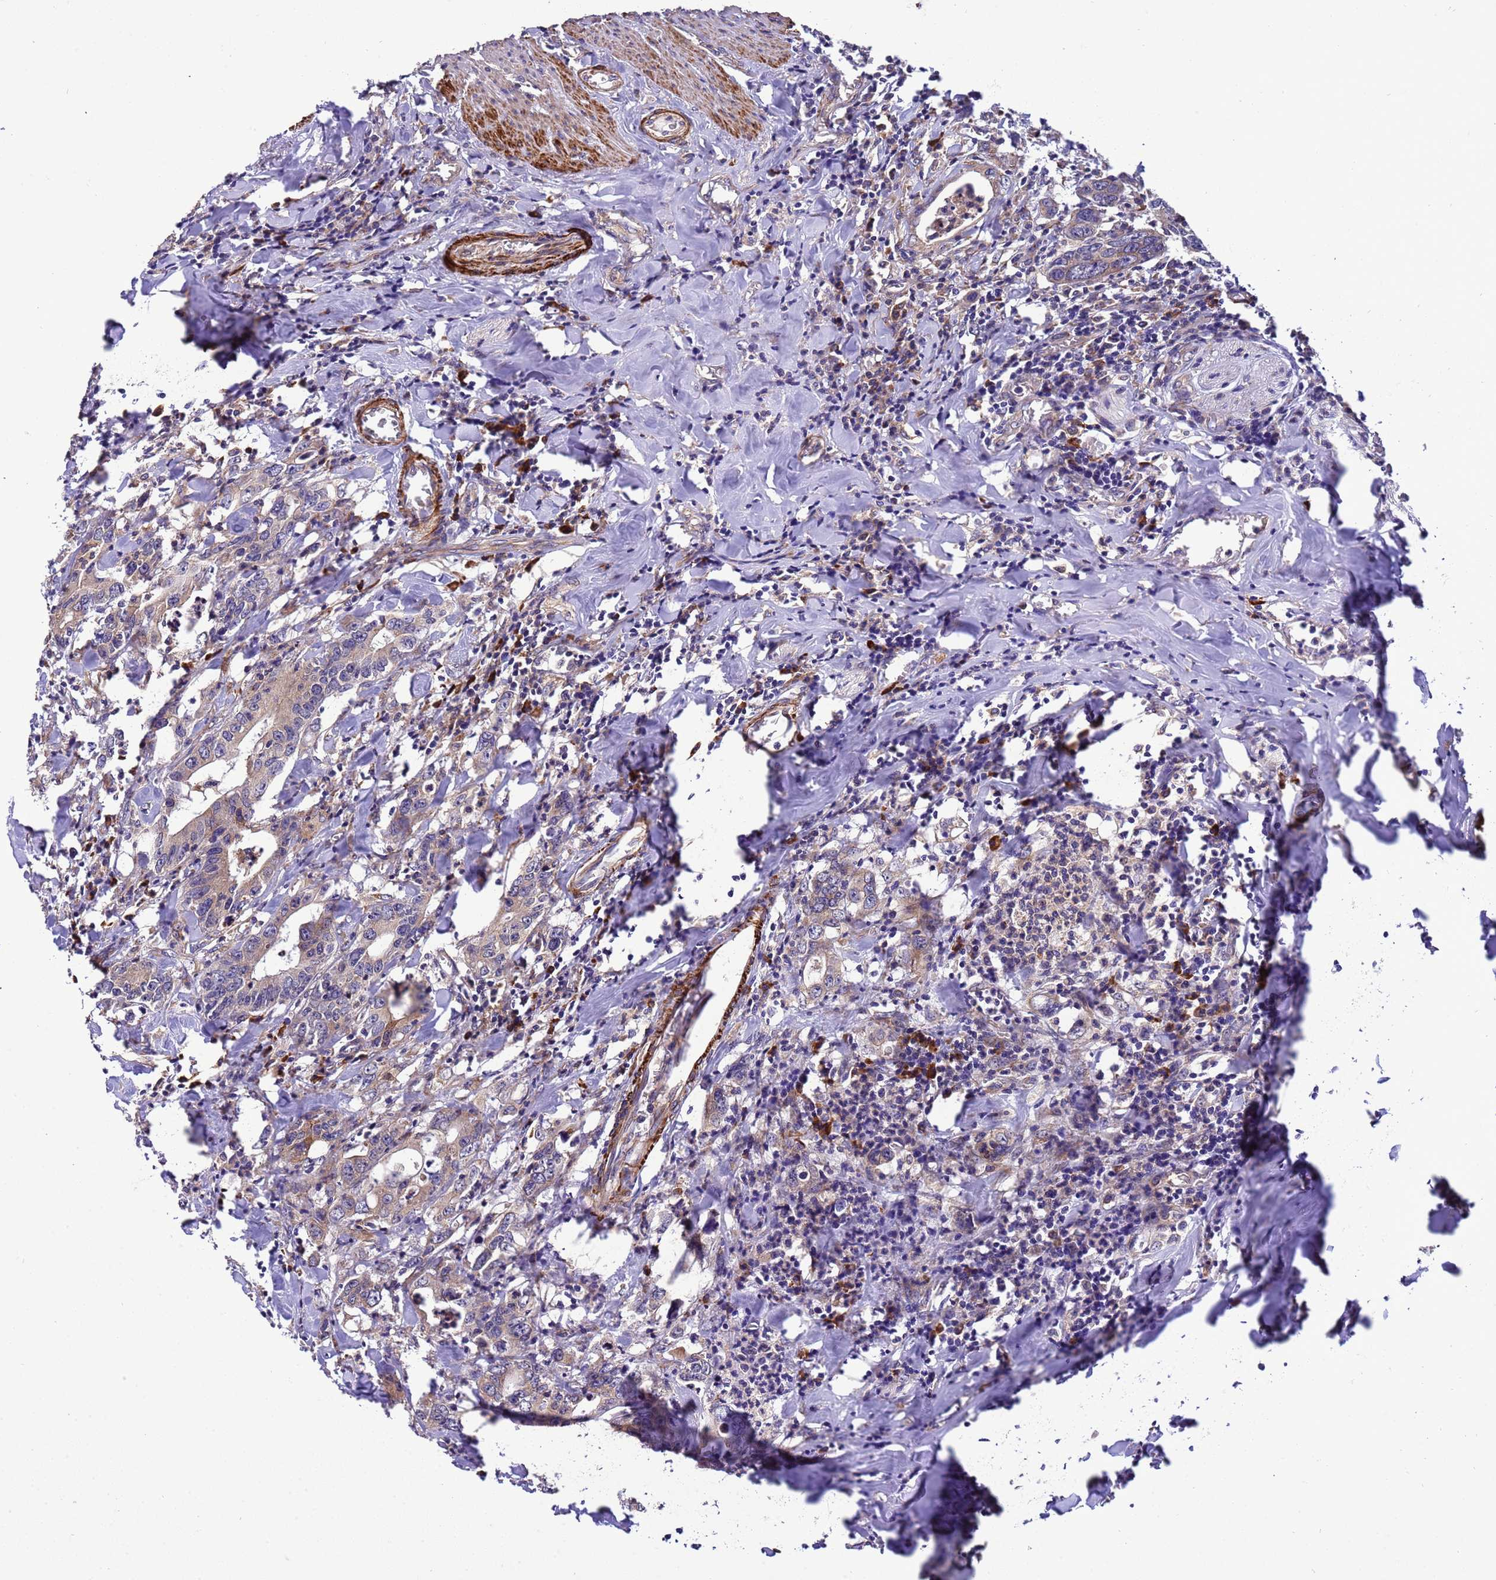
{"staining": {"intensity": "weak", "quantity": "25%-75%", "location": "cytoplasmic/membranous"}, "tissue": "colorectal cancer", "cell_type": "Tumor cells", "image_type": "cancer", "snomed": [{"axis": "morphology", "description": "Adenocarcinoma, NOS"}, {"axis": "topography", "description": "Colon"}], "caption": "Human colorectal cancer (adenocarcinoma) stained with a brown dye reveals weak cytoplasmic/membranous positive expression in about 25%-75% of tumor cells.", "gene": "GEN1", "patient": {"sex": "female", "age": 75}}